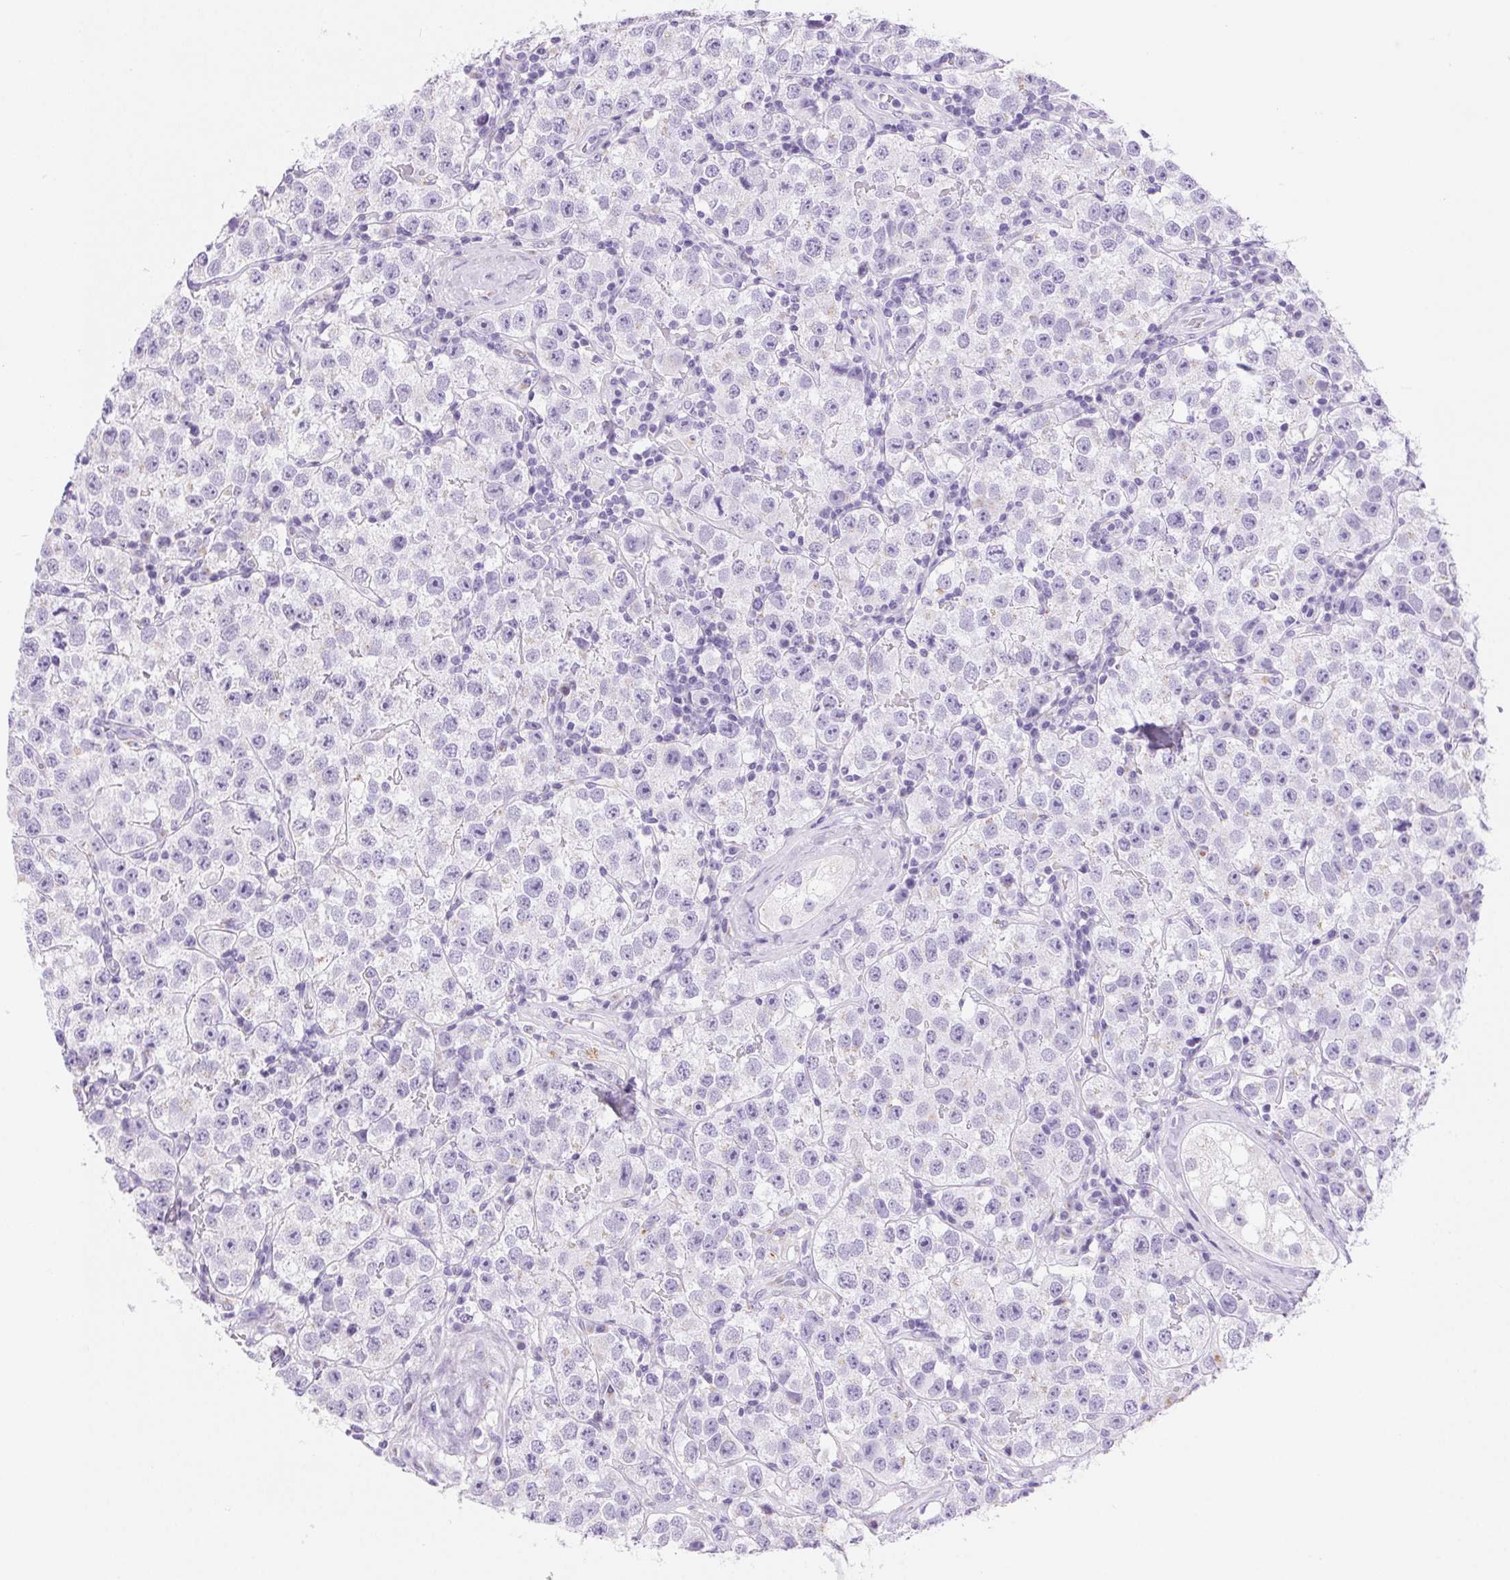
{"staining": {"intensity": "negative", "quantity": "none", "location": "none"}, "tissue": "testis cancer", "cell_type": "Tumor cells", "image_type": "cancer", "snomed": [{"axis": "morphology", "description": "Seminoma, NOS"}, {"axis": "topography", "description": "Testis"}], "caption": "IHC photomicrograph of seminoma (testis) stained for a protein (brown), which displays no positivity in tumor cells.", "gene": "SERPINB3", "patient": {"sex": "male", "age": 34}}